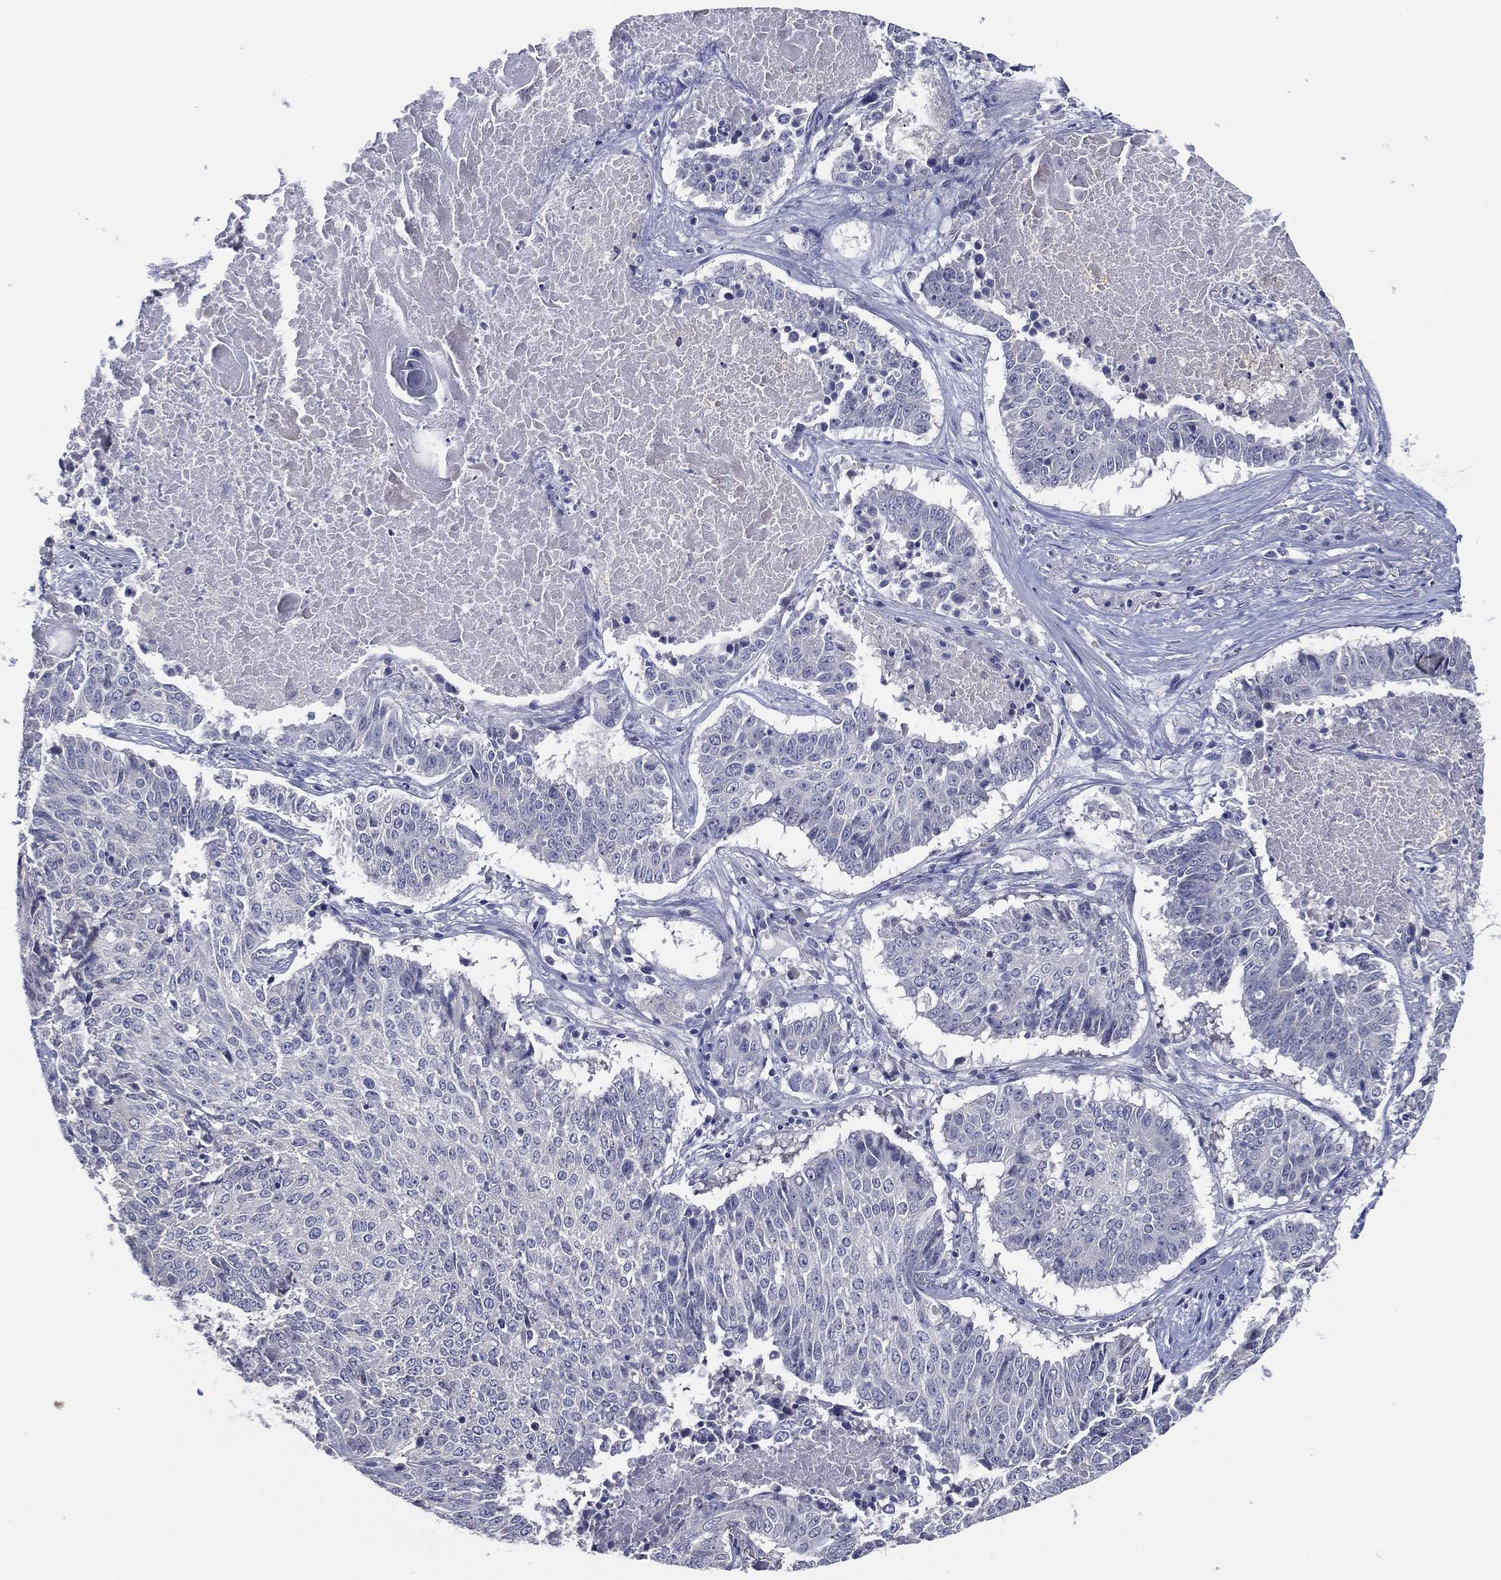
{"staining": {"intensity": "negative", "quantity": "none", "location": "none"}, "tissue": "lung cancer", "cell_type": "Tumor cells", "image_type": "cancer", "snomed": [{"axis": "morphology", "description": "Squamous cell carcinoma, NOS"}, {"axis": "topography", "description": "Lung"}], "caption": "This is a image of immunohistochemistry (IHC) staining of lung cancer (squamous cell carcinoma), which shows no staining in tumor cells.", "gene": "SLC13A4", "patient": {"sex": "male", "age": 64}}